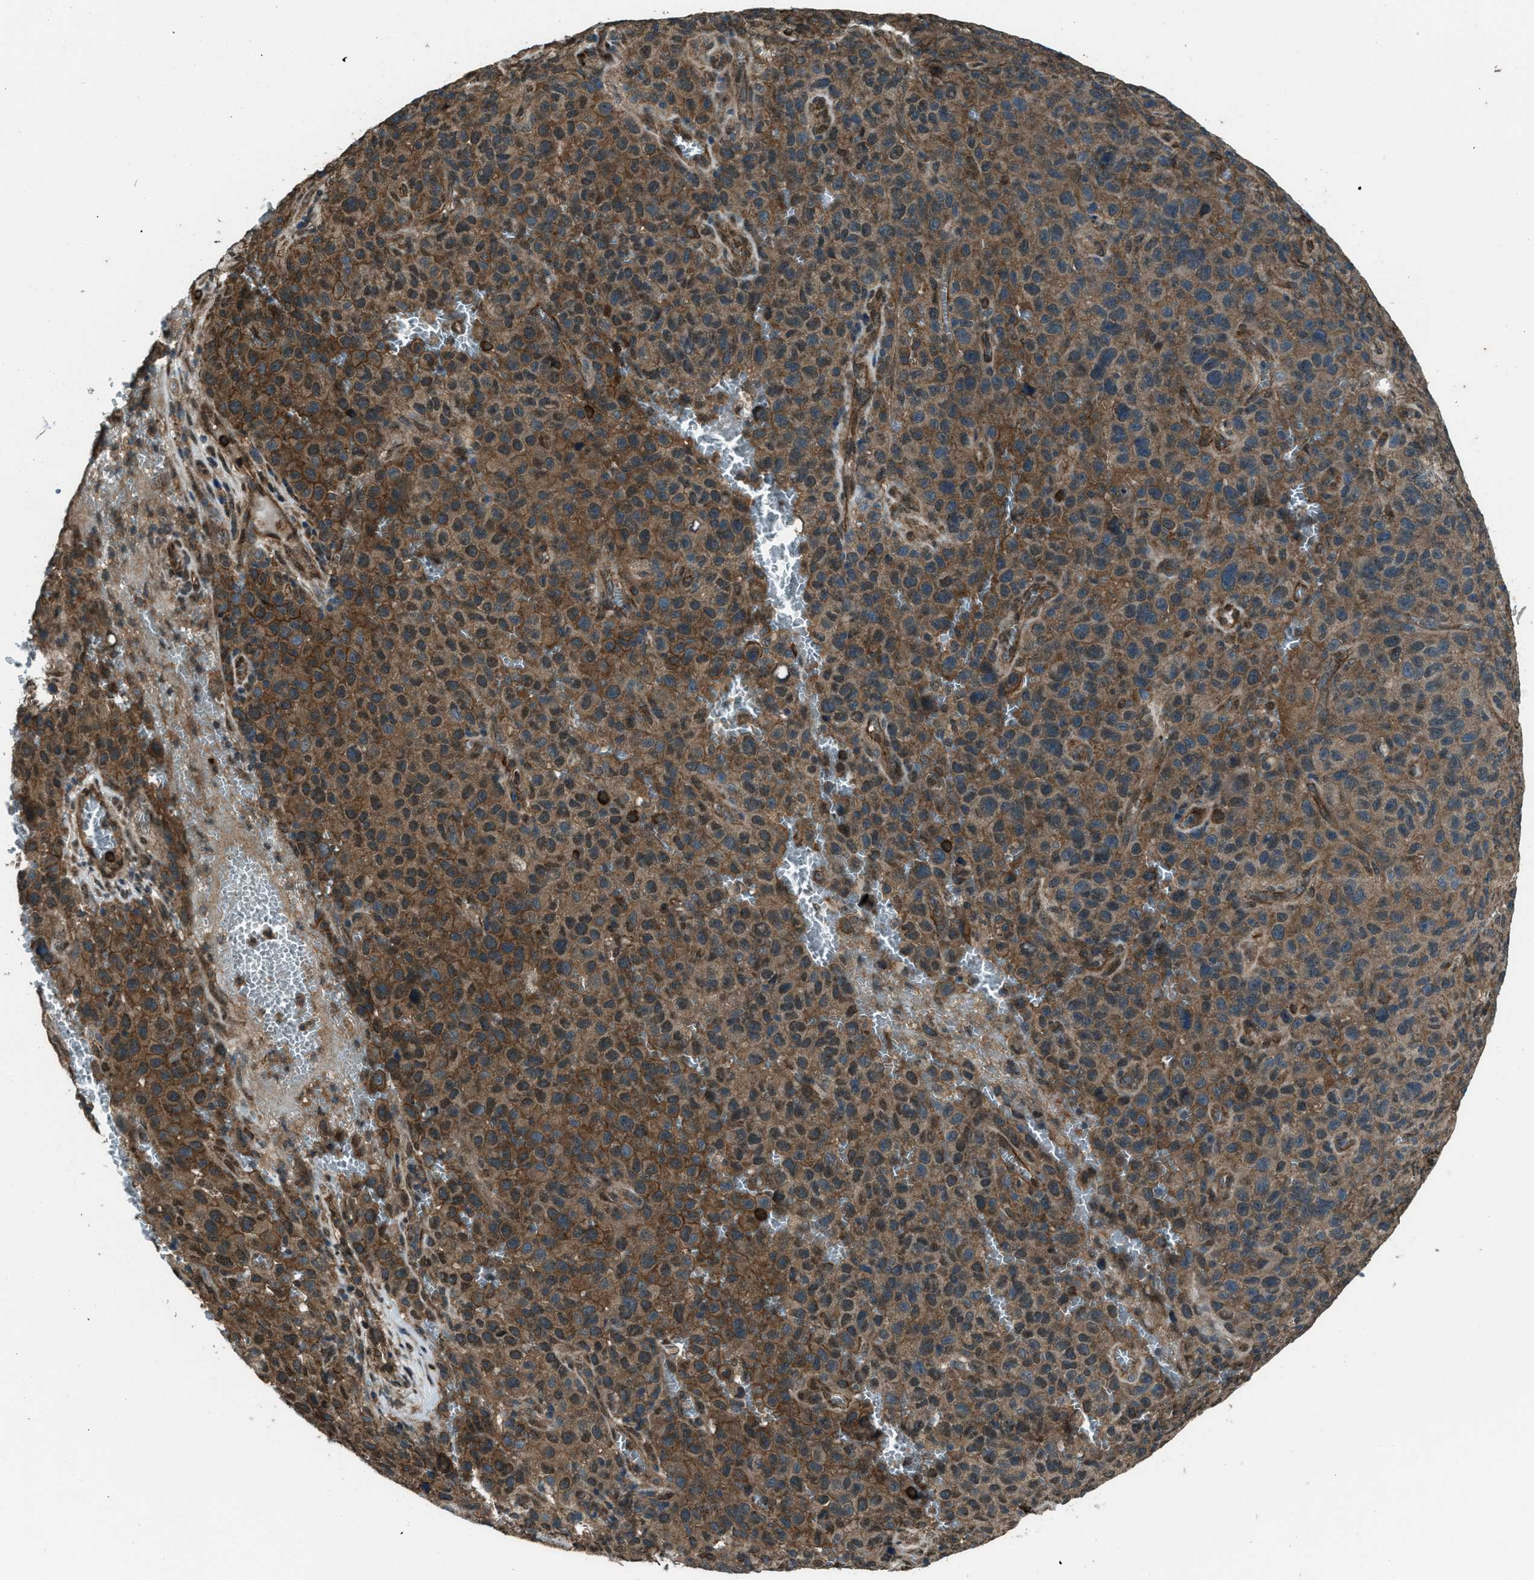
{"staining": {"intensity": "moderate", "quantity": ">75%", "location": "cytoplasmic/membranous"}, "tissue": "melanoma", "cell_type": "Tumor cells", "image_type": "cancer", "snomed": [{"axis": "morphology", "description": "Malignant melanoma, NOS"}, {"axis": "topography", "description": "Skin"}], "caption": "About >75% of tumor cells in melanoma exhibit moderate cytoplasmic/membranous protein staining as visualized by brown immunohistochemical staining.", "gene": "SVIL", "patient": {"sex": "female", "age": 82}}